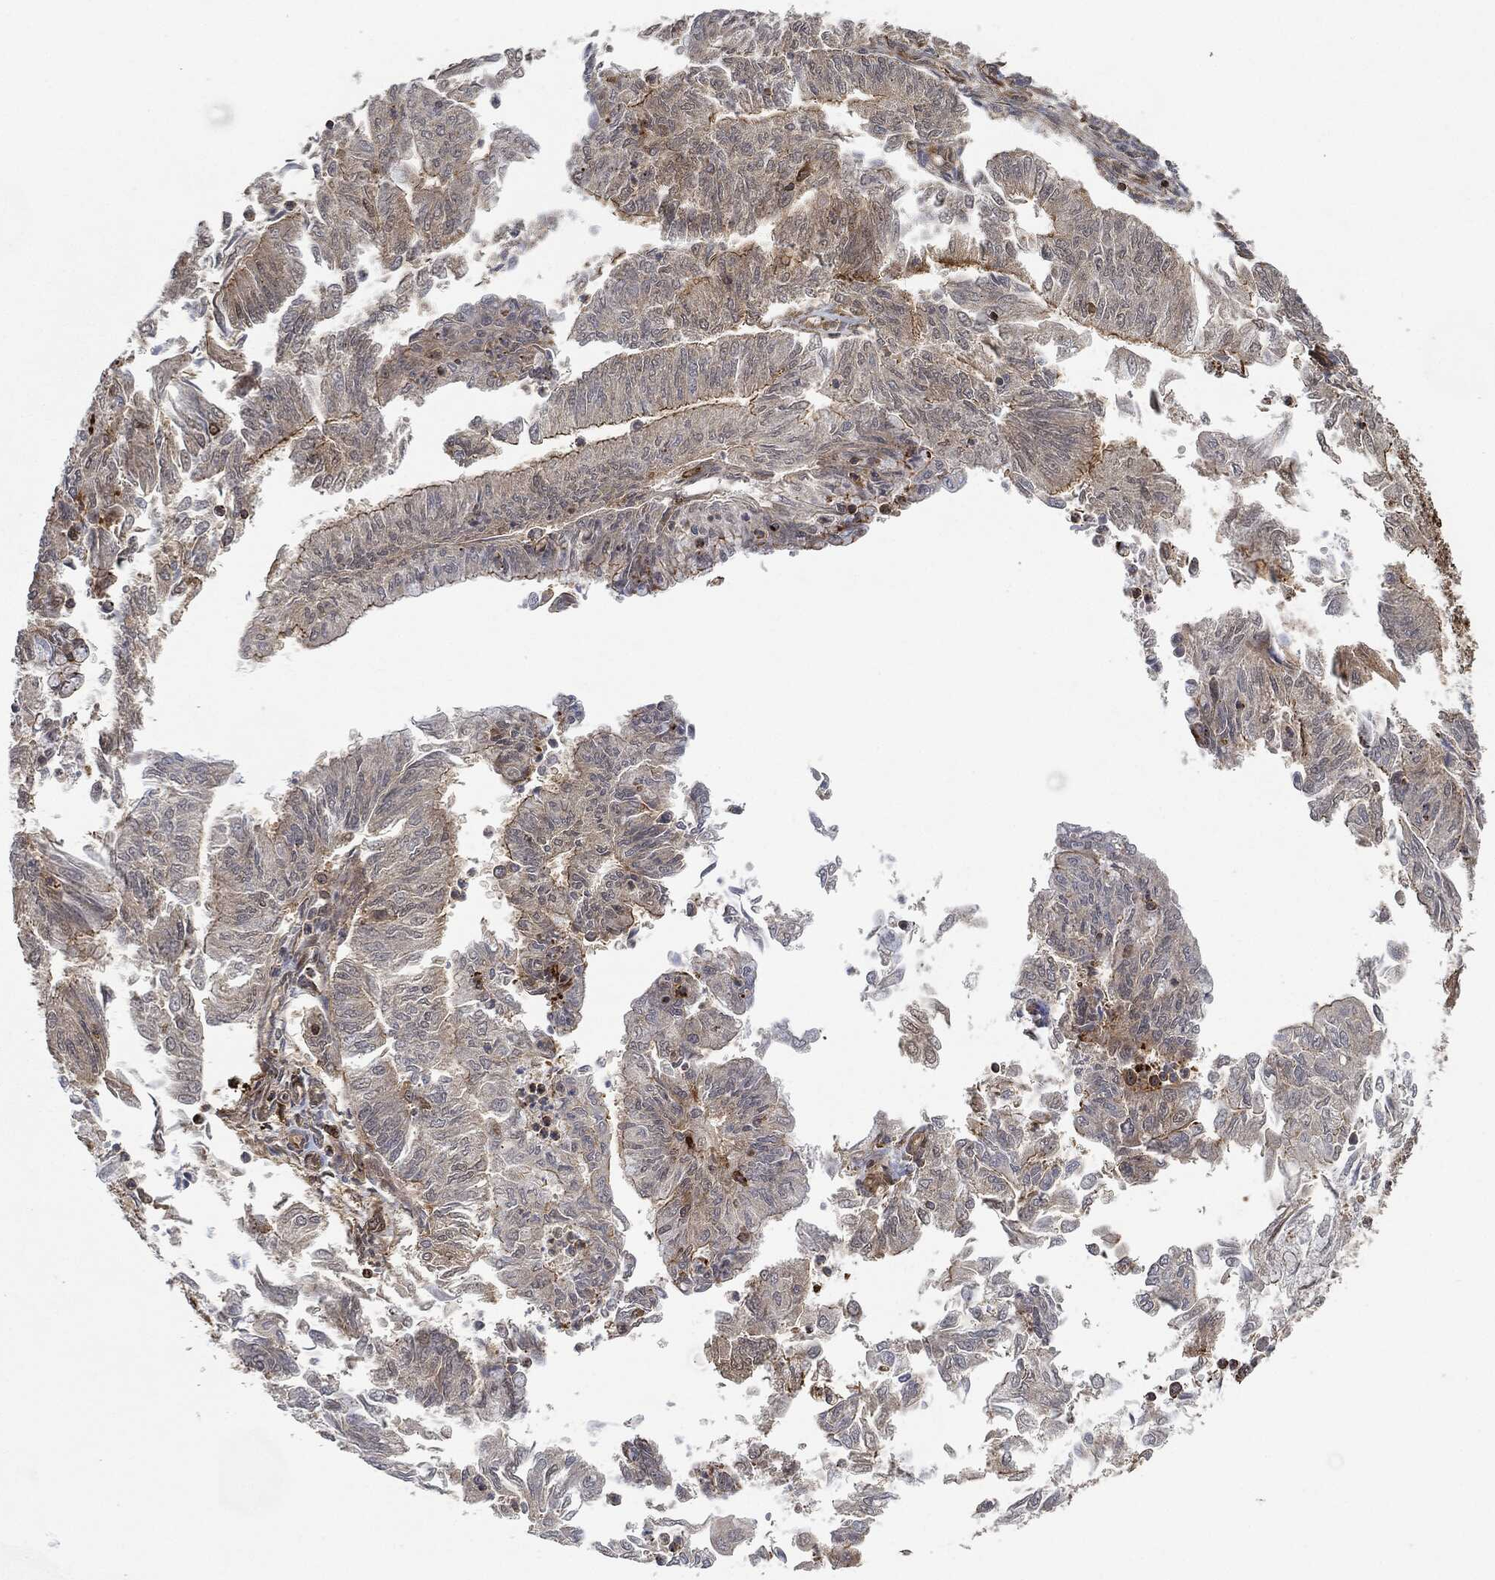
{"staining": {"intensity": "strong", "quantity": "<25%", "location": "cytoplasmic/membranous"}, "tissue": "endometrial cancer", "cell_type": "Tumor cells", "image_type": "cancer", "snomed": [{"axis": "morphology", "description": "Adenocarcinoma, NOS"}, {"axis": "topography", "description": "Endometrium"}], "caption": "A photomicrograph showing strong cytoplasmic/membranous staining in about <25% of tumor cells in endometrial cancer (adenocarcinoma), as visualized by brown immunohistochemical staining.", "gene": "TPT1", "patient": {"sex": "female", "age": 59}}